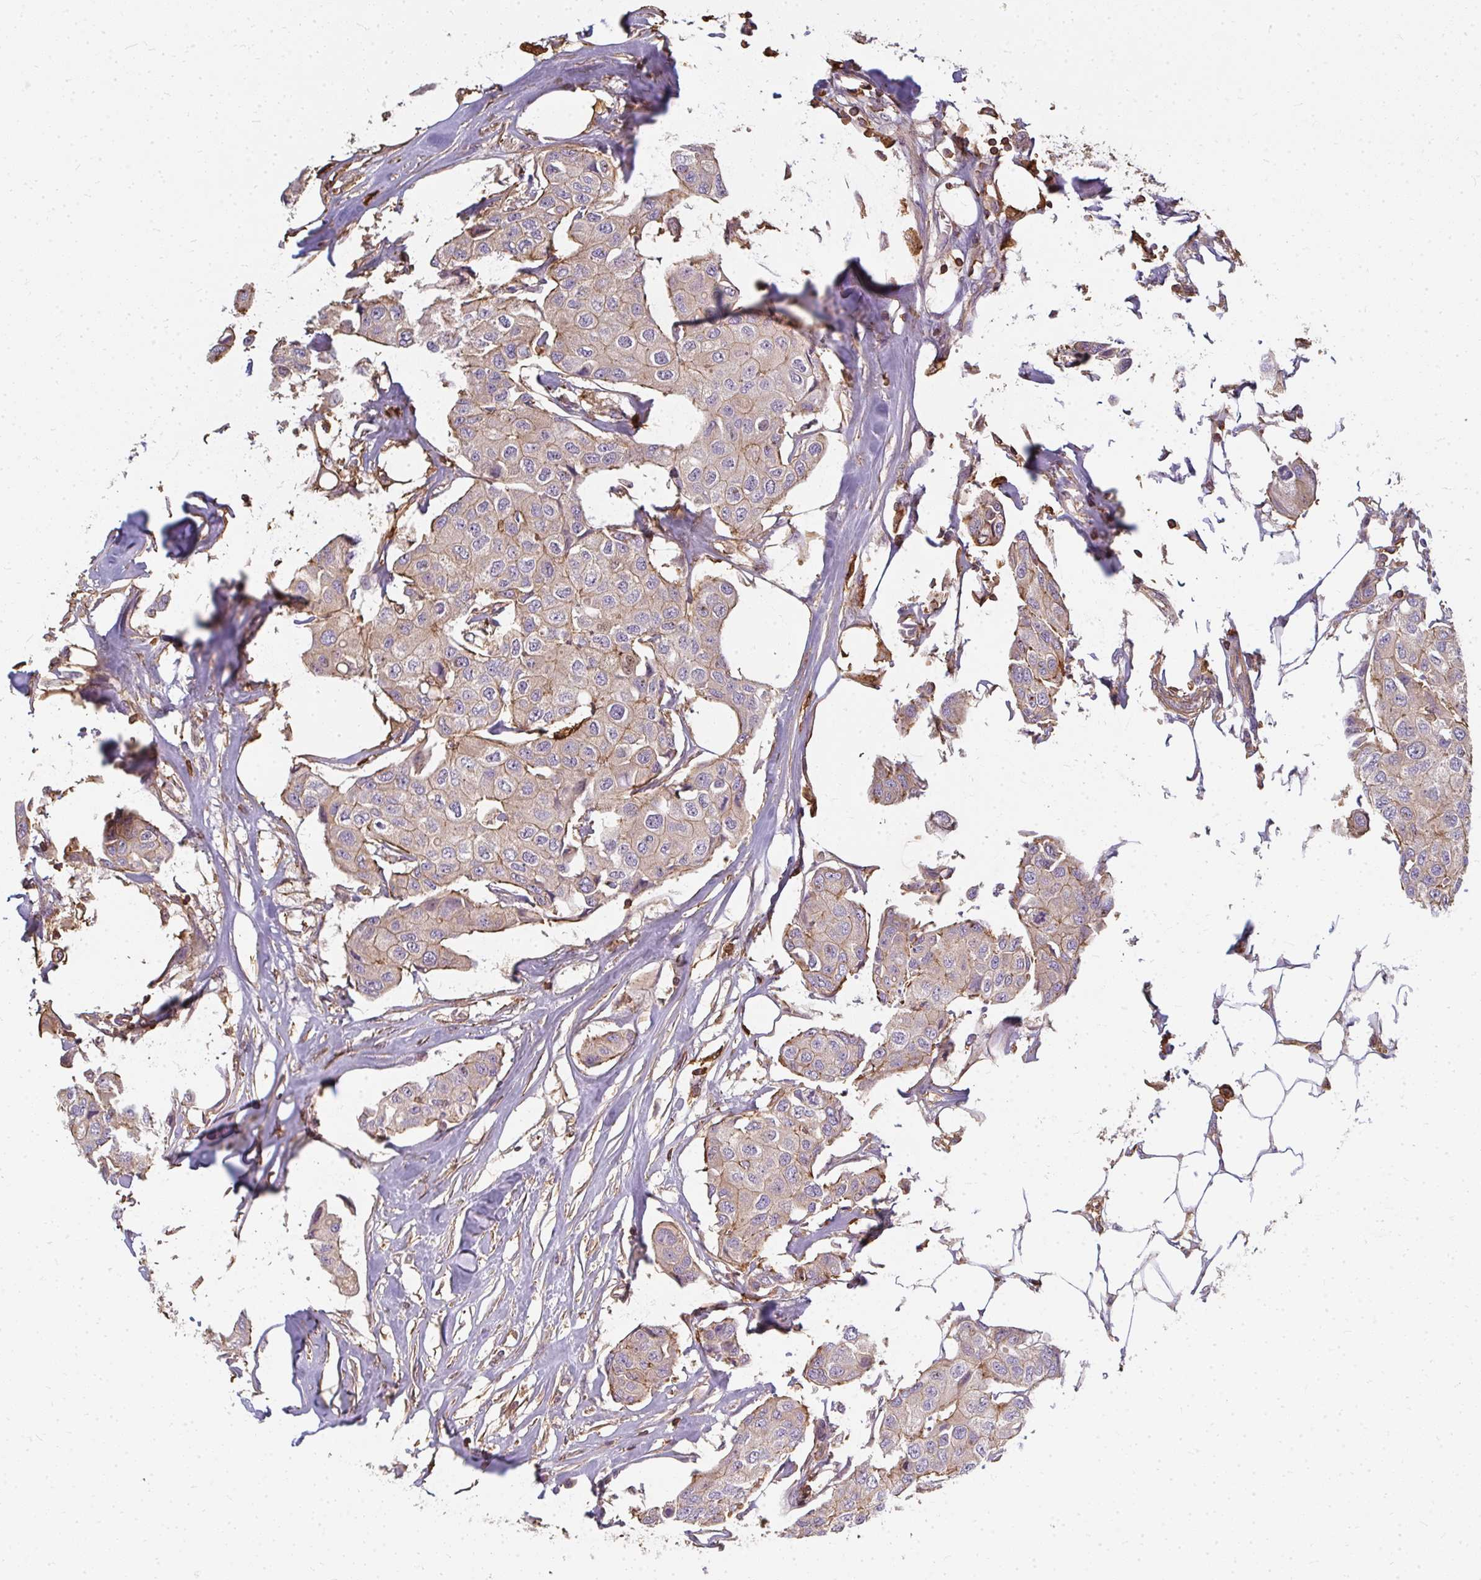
{"staining": {"intensity": "moderate", "quantity": "<25%", "location": "cytoplasmic/membranous"}, "tissue": "breast cancer", "cell_type": "Tumor cells", "image_type": "cancer", "snomed": [{"axis": "morphology", "description": "Duct carcinoma"}, {"axis": "topography", "description": "Breast"}, {"axis": "topography", "description": "Lymph node"}], "caption": "A brown stain highlights moderate cytoplasmic/membranous expression of a protein in human breast invasive ductal carcinoma tumor cells. The protein is shown in brown color, while the nuclei are stained blue.", "gene": "CNTRL", "patient": {"sex": "female", "age": 80}}